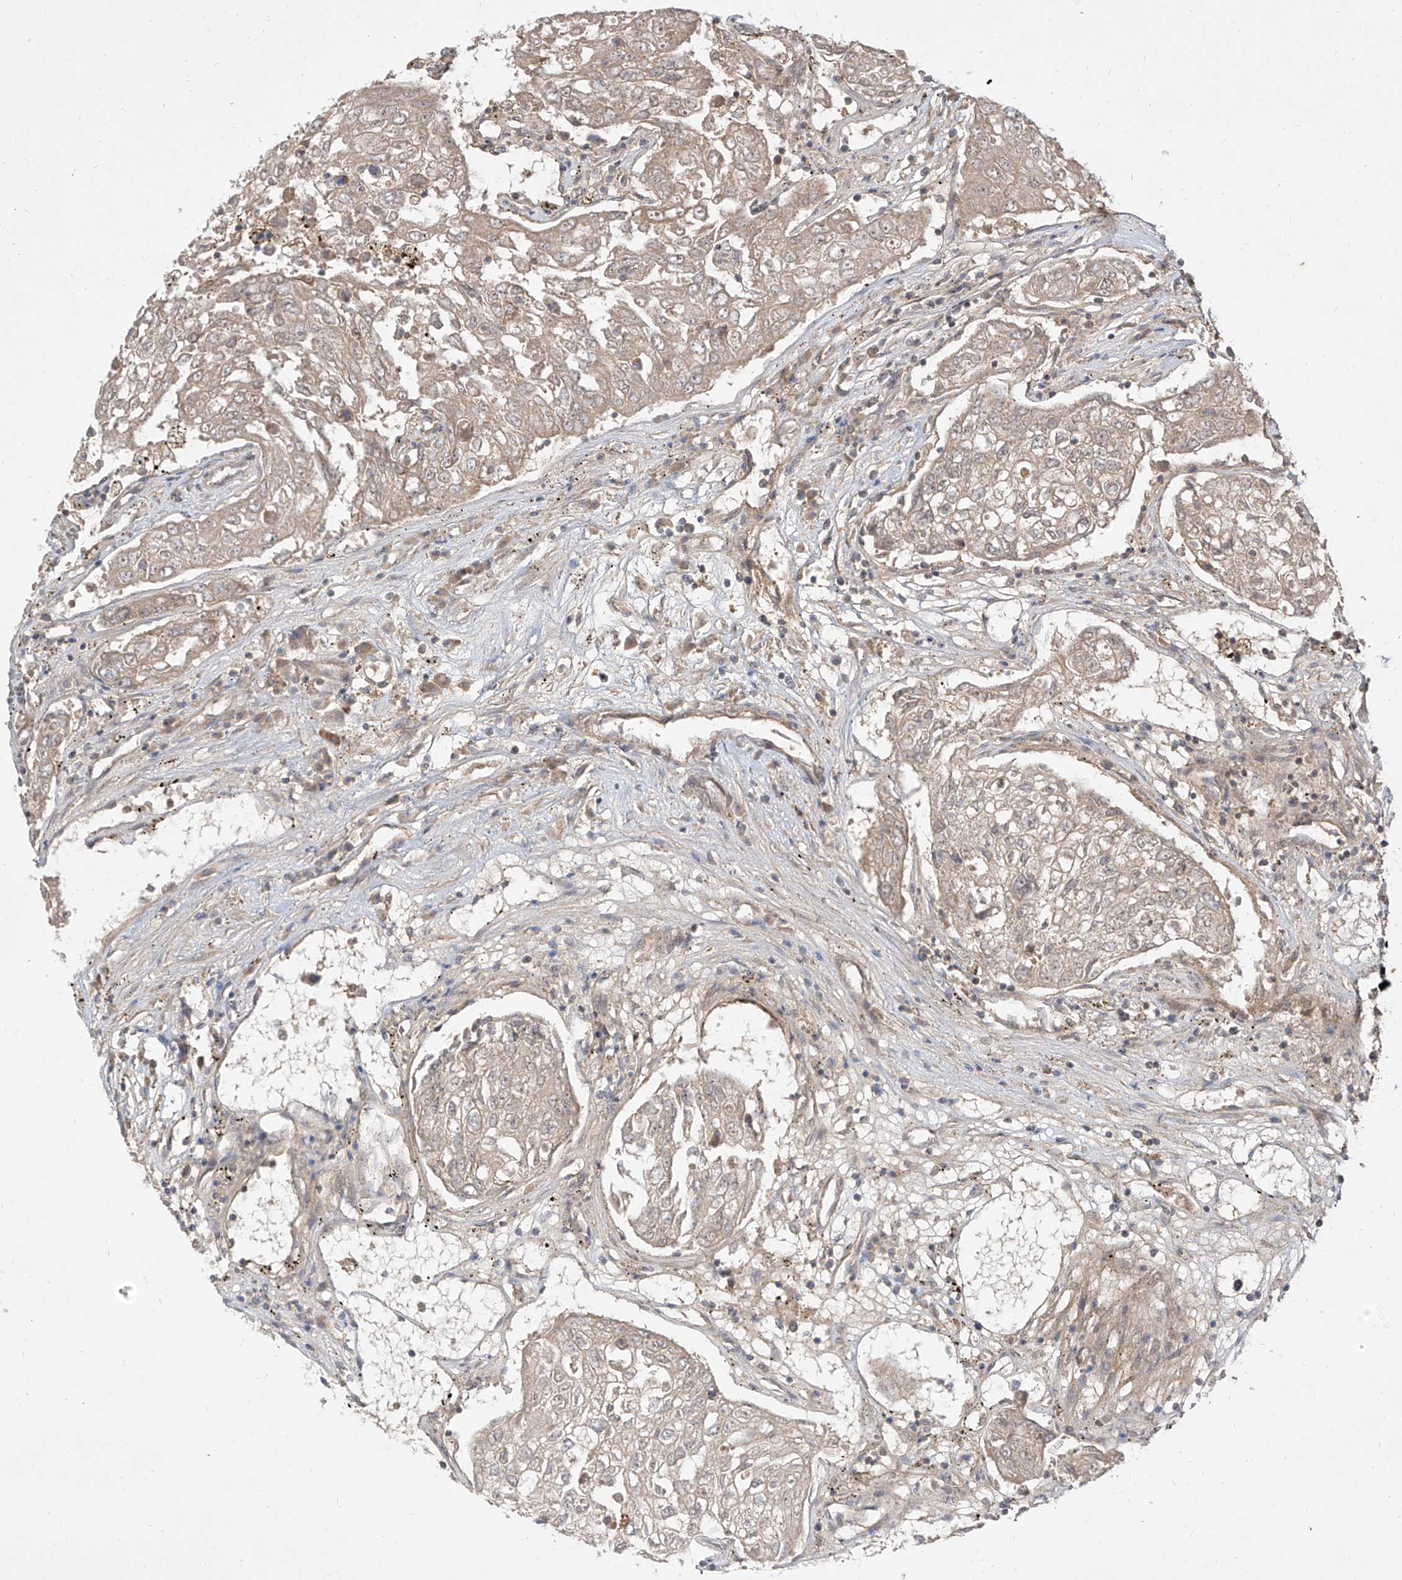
{"staining": {"intensity": "weak", "quantity": ">75%", "location": "cytoplasmic/membranous"}, "tissue": "urothelial cancer", "cell_type": "Tumor cells", "image_type": "cancer", "snomed": [{"axis": "morphology", "description": "Urothelial carcinoma, High grade"}, {"axis": "topography", "description": "Lymph node"}, {"axis": "topography", "description": "Urinary bladder"}], "caption": "The histopathology image demonstrates staining of urothelial carcinoma (high-grade), revealing weak cytoplasmic/membranous protein expression (brown color) within tumor cells. Using DAB (3,3'-diaminobenzidine) (brown) and hematoxylin (blue) stains, captured at high magnification using brightfield microscopy.", "gene": "LCOR", "patient": {"sex": "male", "age": 51}}